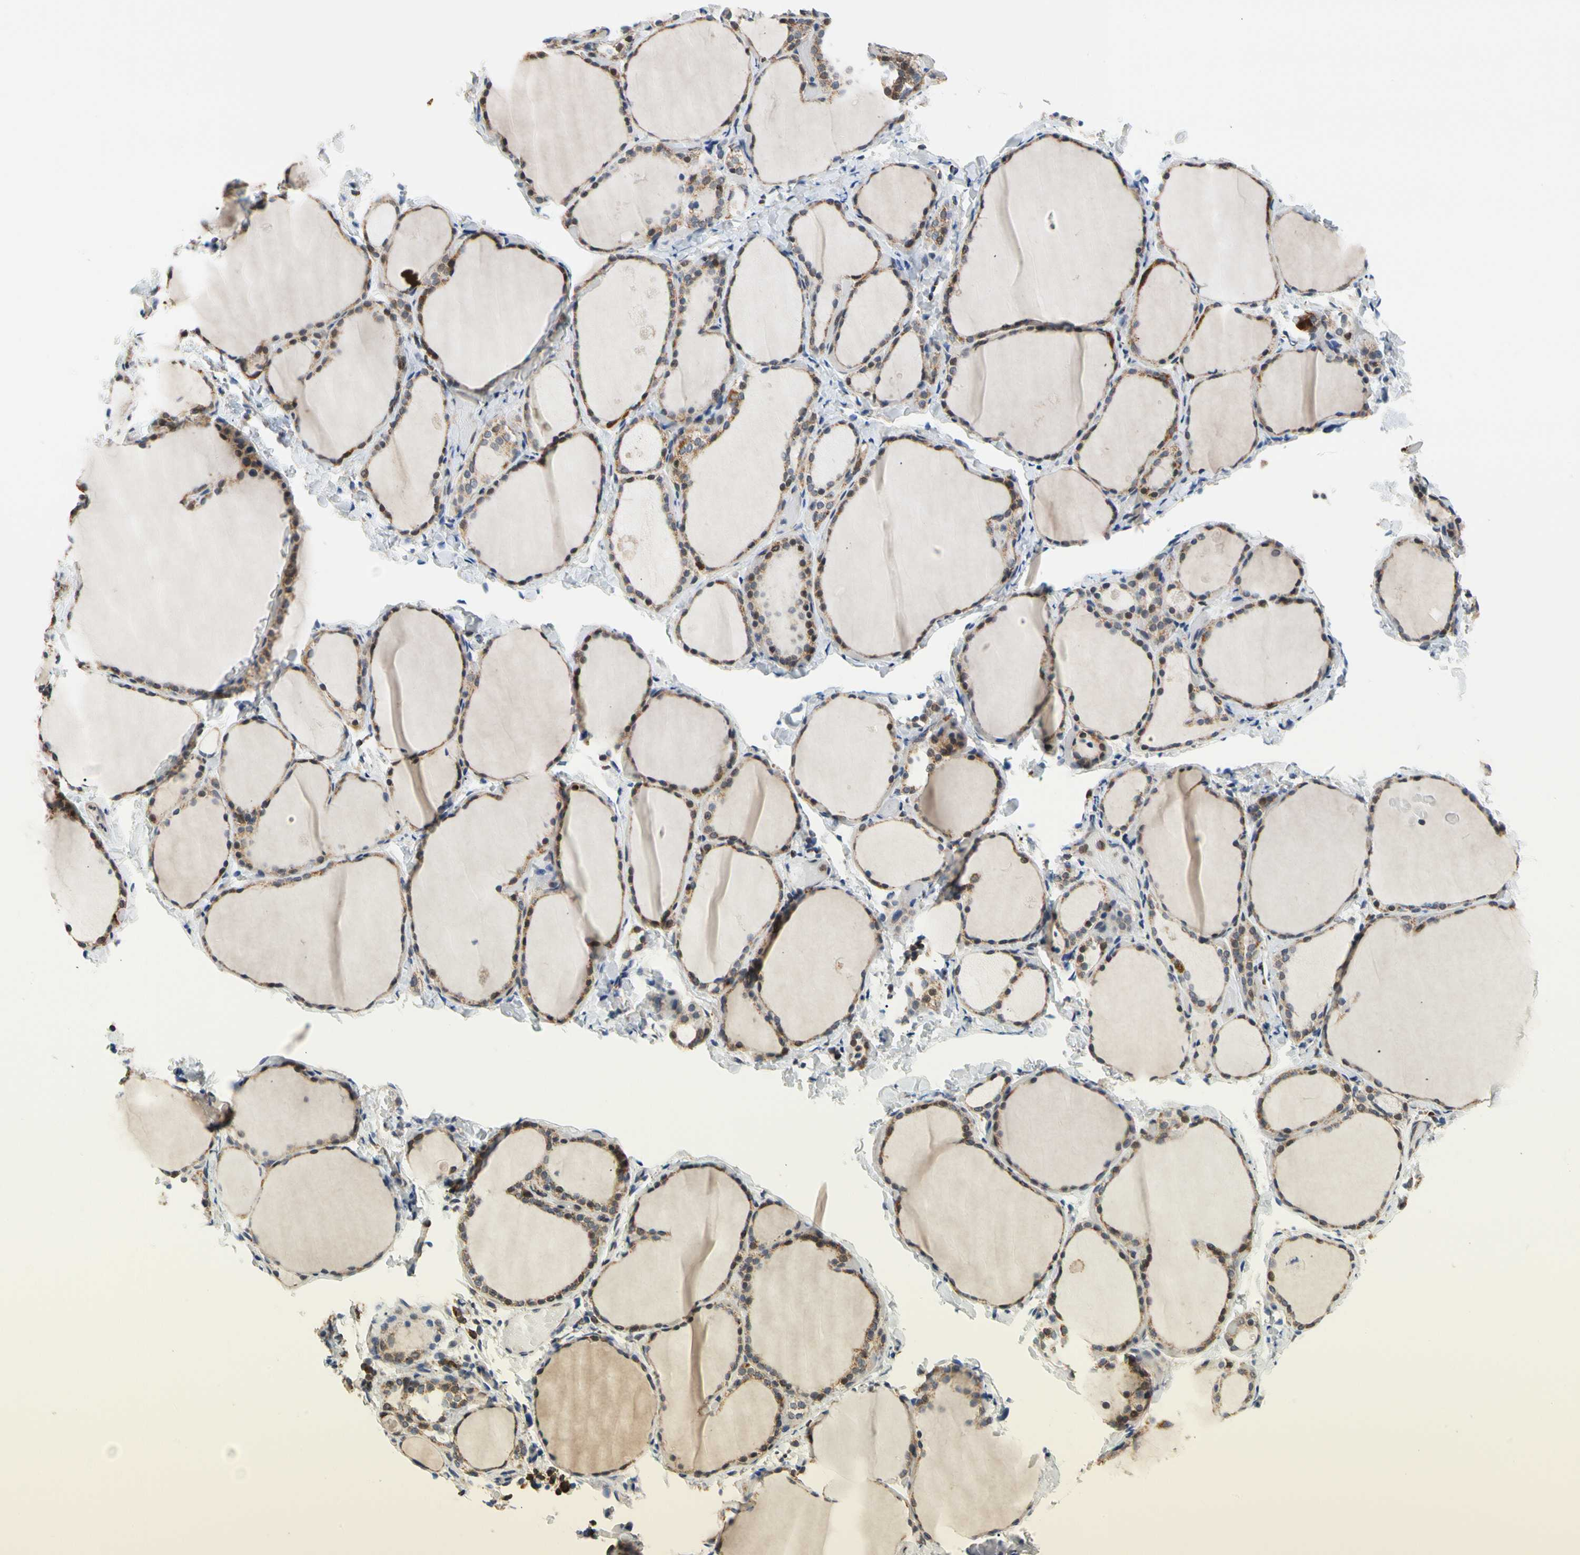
{"staining": {"intensity": "moderate", "quantity": ">75%", "location": "cytoplasmic/membranous"}, "tissue": "thyroid gland", "cell_type": "Glandular cells", "image_type": "normal", "snomed": [{"axis": "morphology", "description": "Normal tissue, NOS"}, {"axis": "morphology", "description": "Papillary adenocarcinoma, NOS"}, {"axis": "topography", "description": "Thyroid gland"}], "caption": "Glandular cells exhibit medium levels of moderate cytoplasmic/membranous staining in approximately >75% of cells in unremarkable thyroid gland. (IHC, brightfield microscopy, high magnification).", "gene": "KHDC4", "patient": {"sex": "female", "age": 30}}